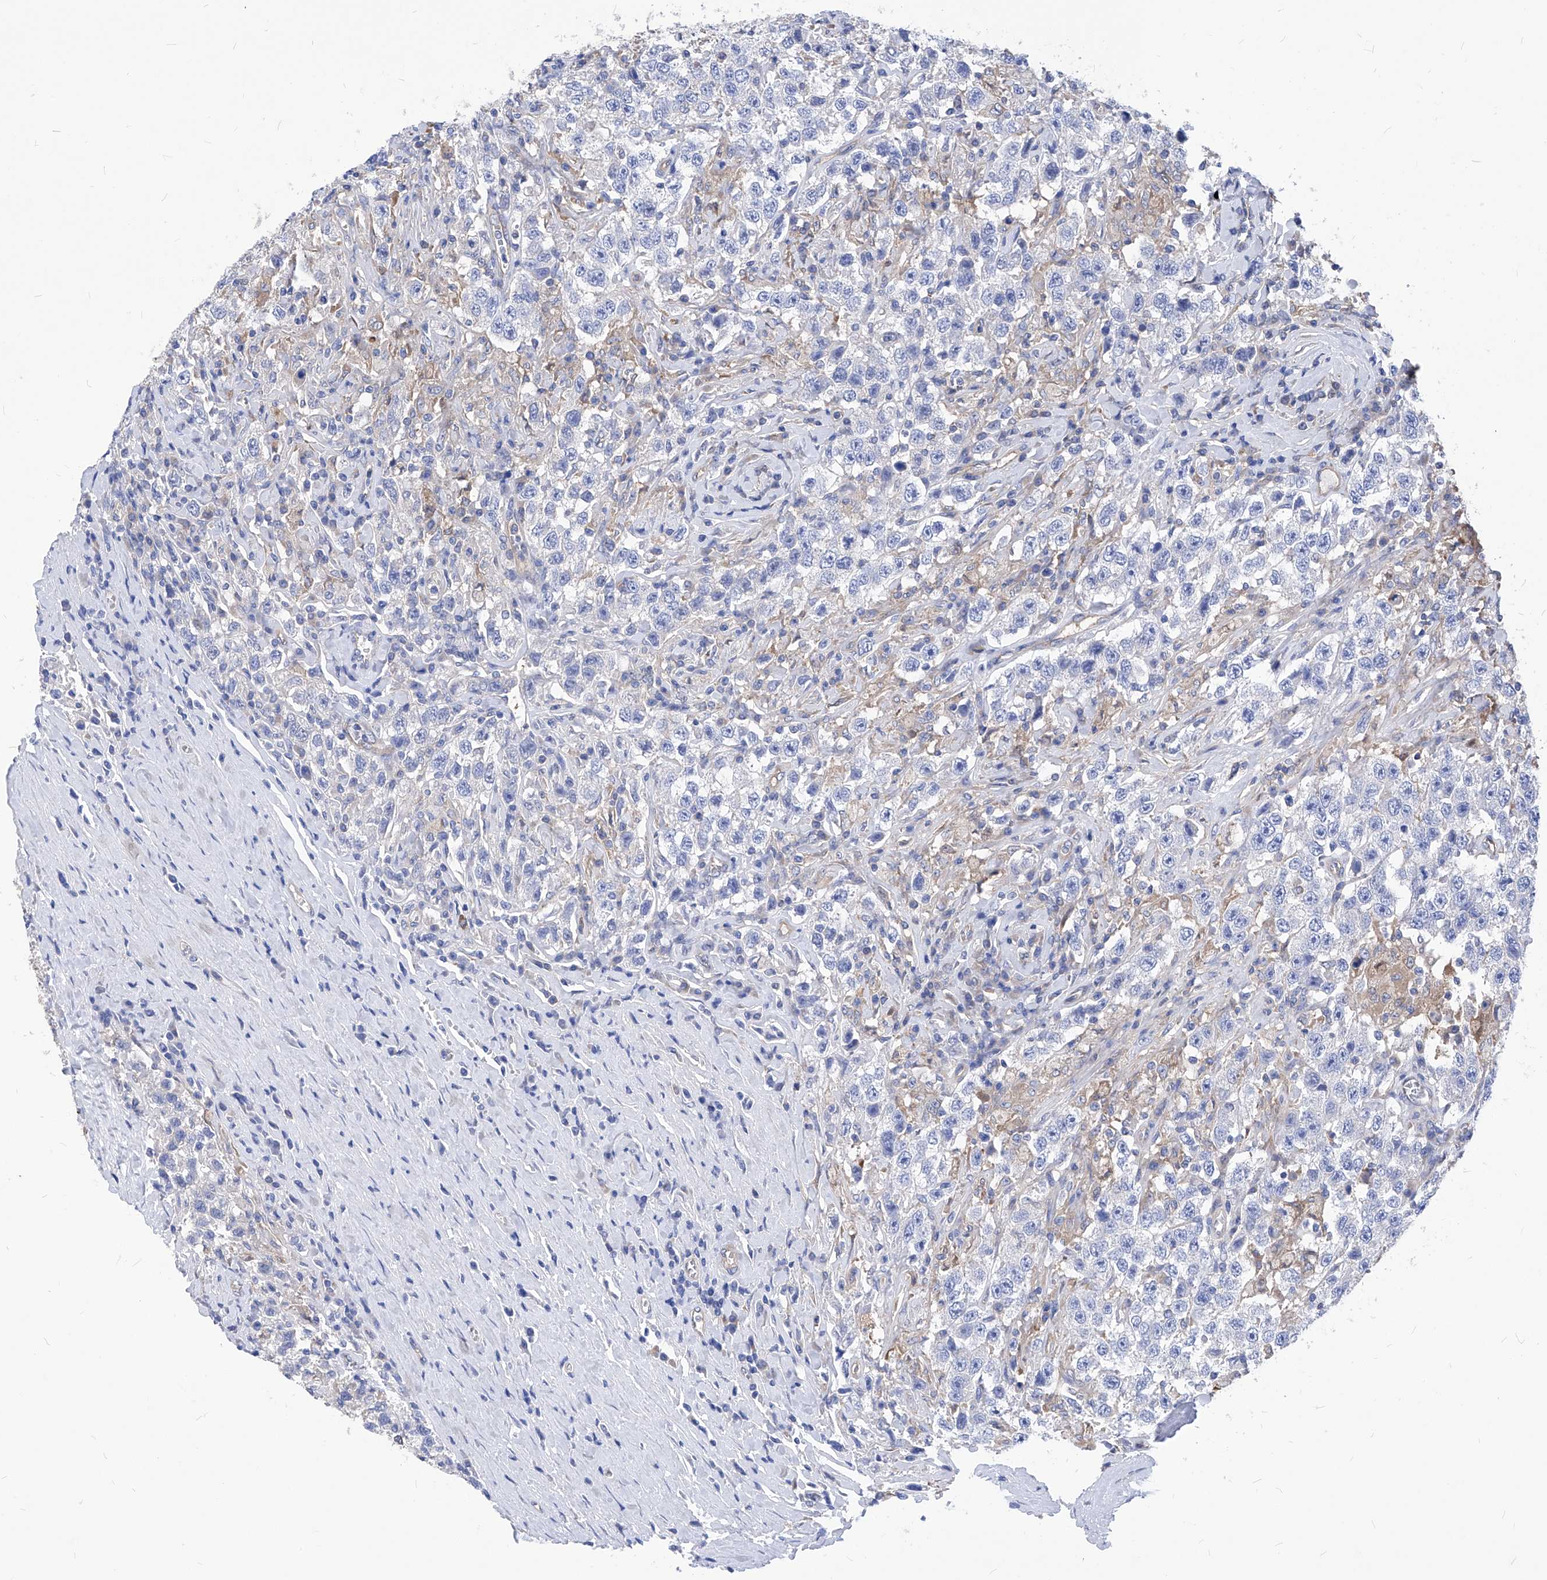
{"staining": {"intensity": "negative", "quantity": "none", "location": "none"}, "tissue": "testis cancer", "cell_type": "Tumor cells", "image_type": "cancer", "snomed": [{"axis": "morphology", "description": "Seminoma, NOS"}, {"axis": "topography", "description": "Testis"}], "caption": "This histopathology image is of testis cancer stained with IHC to label a protein in brown with the nuclei are counter-stained blue. There is no staining in tumor cells.", "gene": "XPNPEP1", "patient": {"sex": "male", "age": 41}}